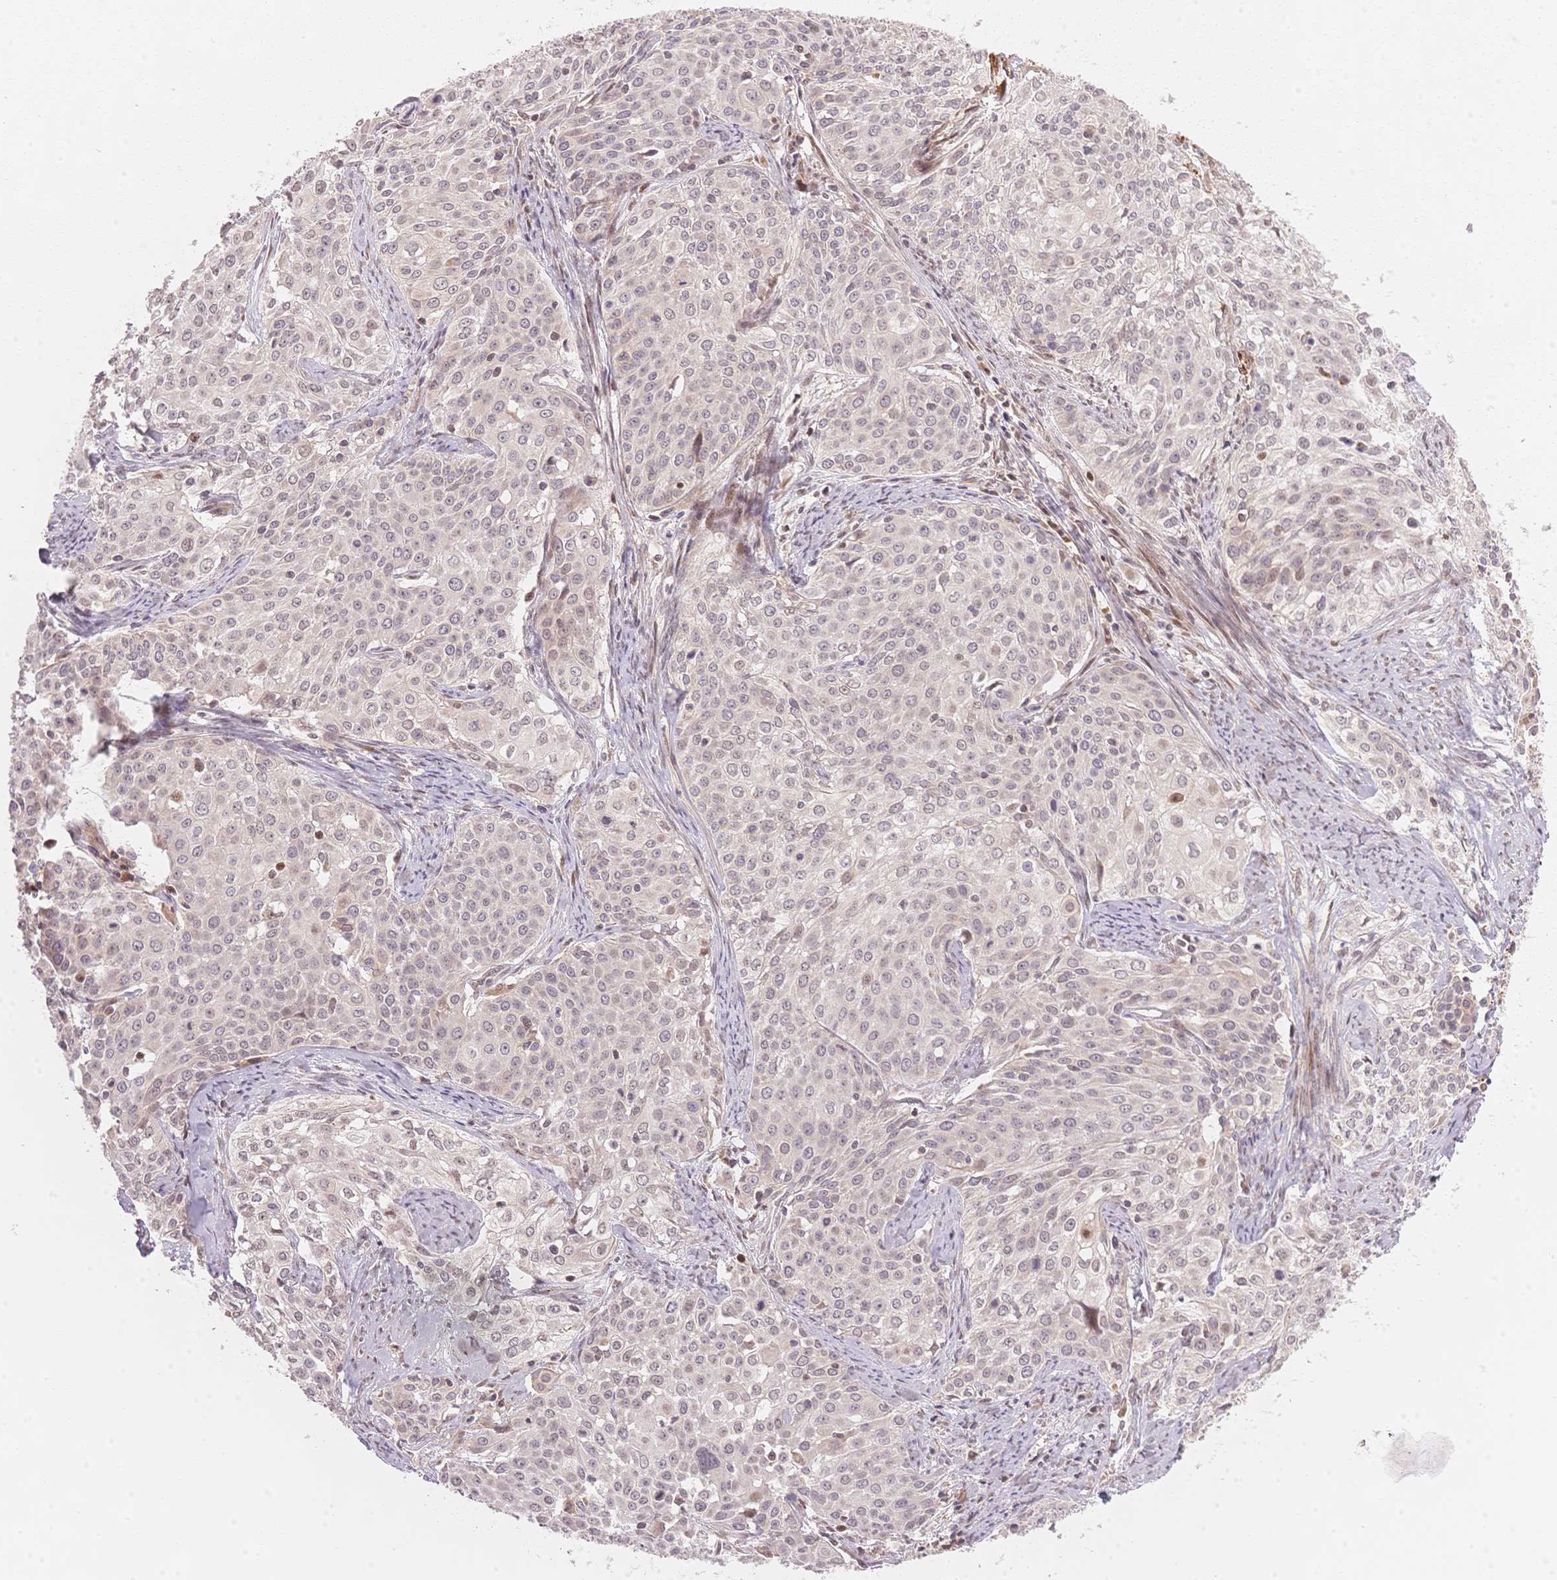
{"staining": {"intensity": "negative", "quantity": "none", "location": "none"}, "tissue": "cervical cancer", "cell_type": "Tumor cells", "image_type": "cancer", "snomed": [{"axis": "morphology", "description": "Squamous cell carcinoma, NOS"}, {"axis": "topography", "description": "Cervix"}], "caption": "This is an IHC histopathology image of cervical cancer (squamous cell carcinoma). There is no expression in tumor cells.", "gene": "STK39", "patient": {"sex": "female", "age": 39}}